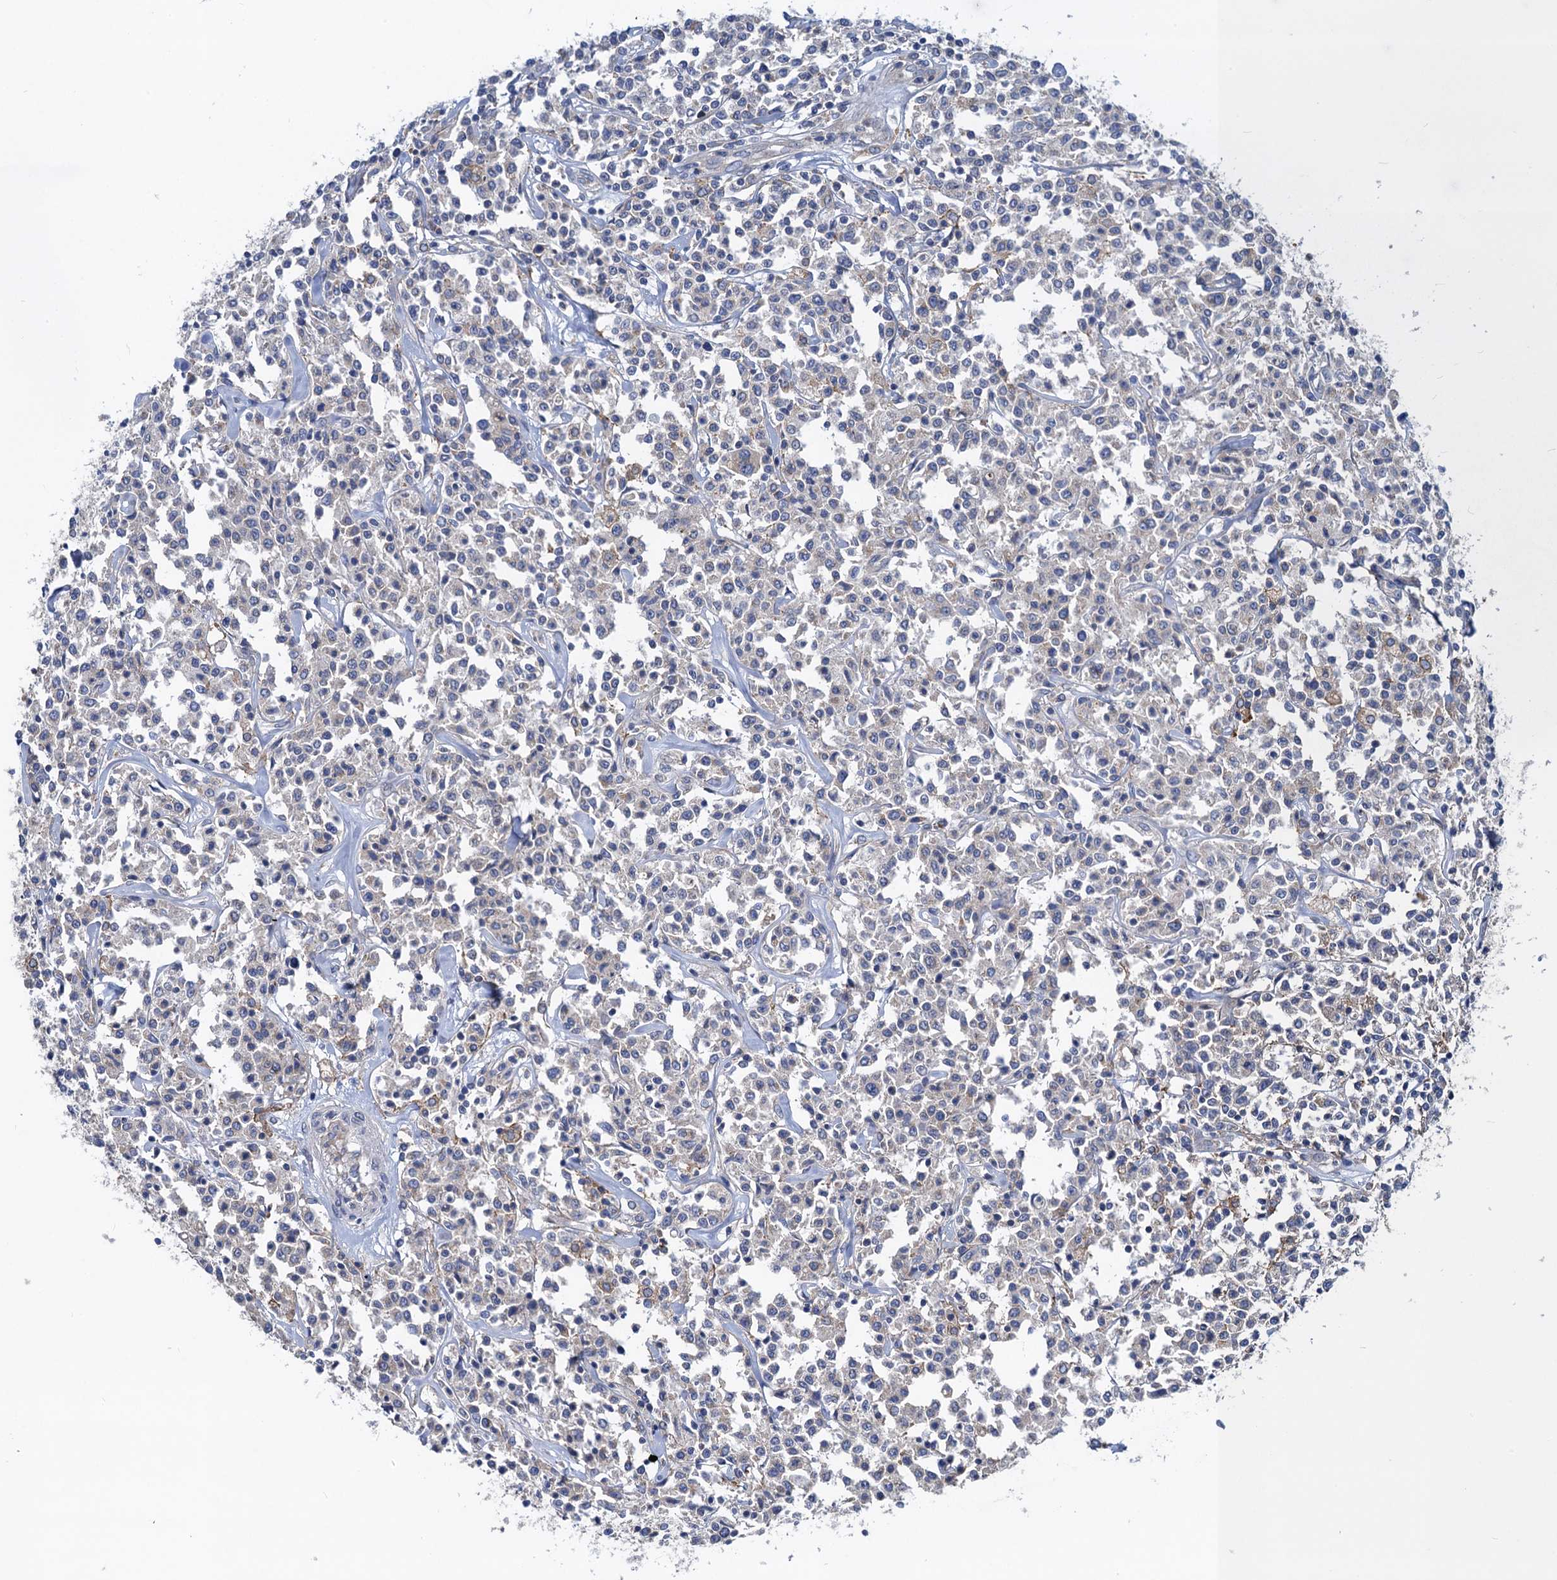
{"staining": {"intensity": "negative", "quantity": "none", "location": "none"}, "tissue": "lymphoma", "cell_type": "Tumor cells", "image_type": "cancer", "snomed": [{"axis": "morphology", "description": "Malignant lymphoma, non-Hodgkin's type, Low grade"}, {"axis": "topography", "description": "Small intestine"}], "caption": "A micrograph of human lymphoma is negative for staining in tumor cells.", "gene": "SNAP29", "patient": {"sex": "female", "age": 59}}